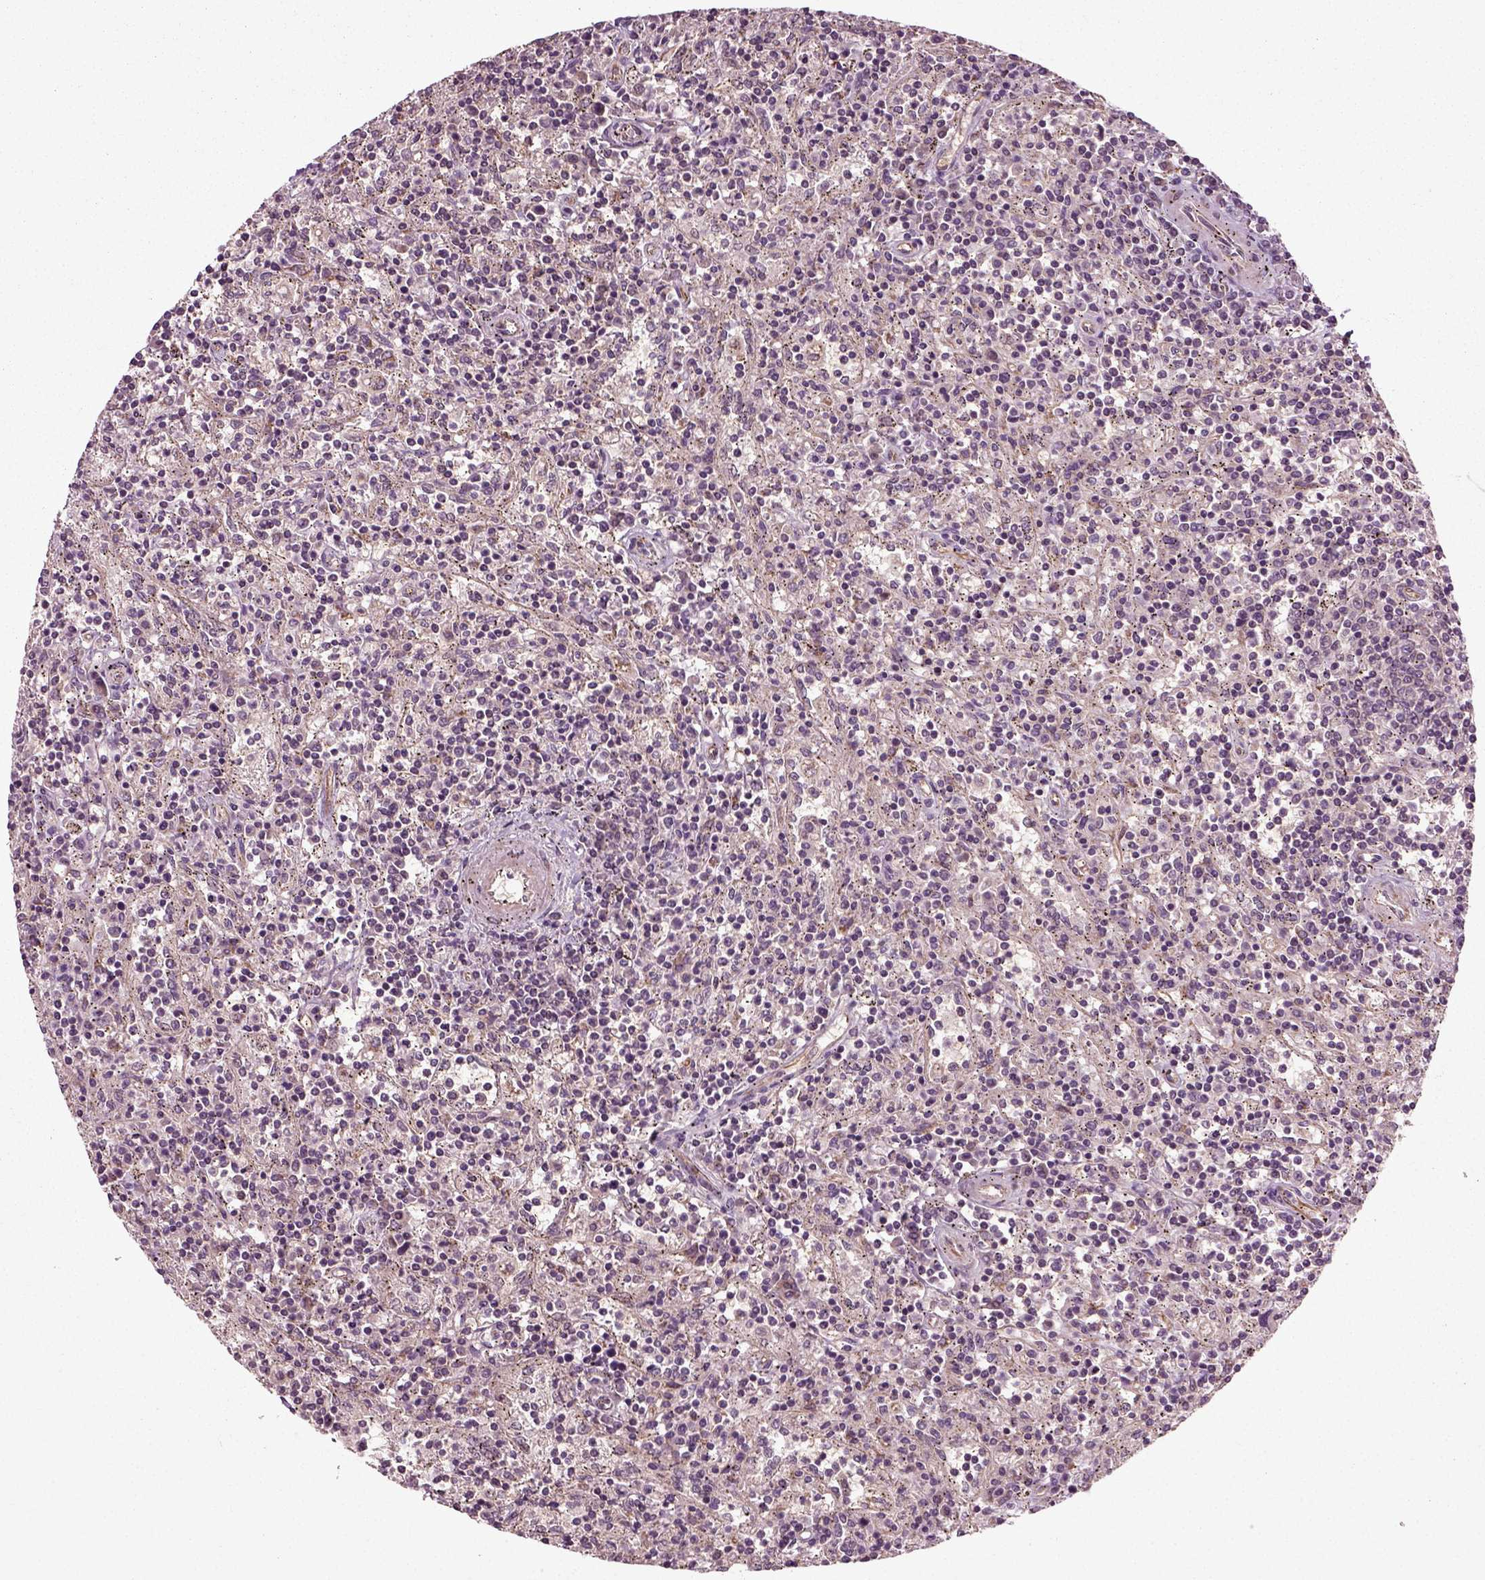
{"staining": {"intensity": "negative", "quantity": "none", "location": "none"}, "tissue": "lymphoma", "cell_type": "Tumor cells", "image_type": "cancer", "snomed": [{"axis": "morphology", "description": "Malignant lymphoma, non-Hodgkin's type, Low grade"}, {"axis": "topography", "description": "Spleen"}], "caption": "This is an IHC image of human low-grade malignant lymphoma, non-Hodgkin's type. There is no positivity in tumor cells.", "gene": "PLCD3", "patient": {"sex": "male", "age": 62}}